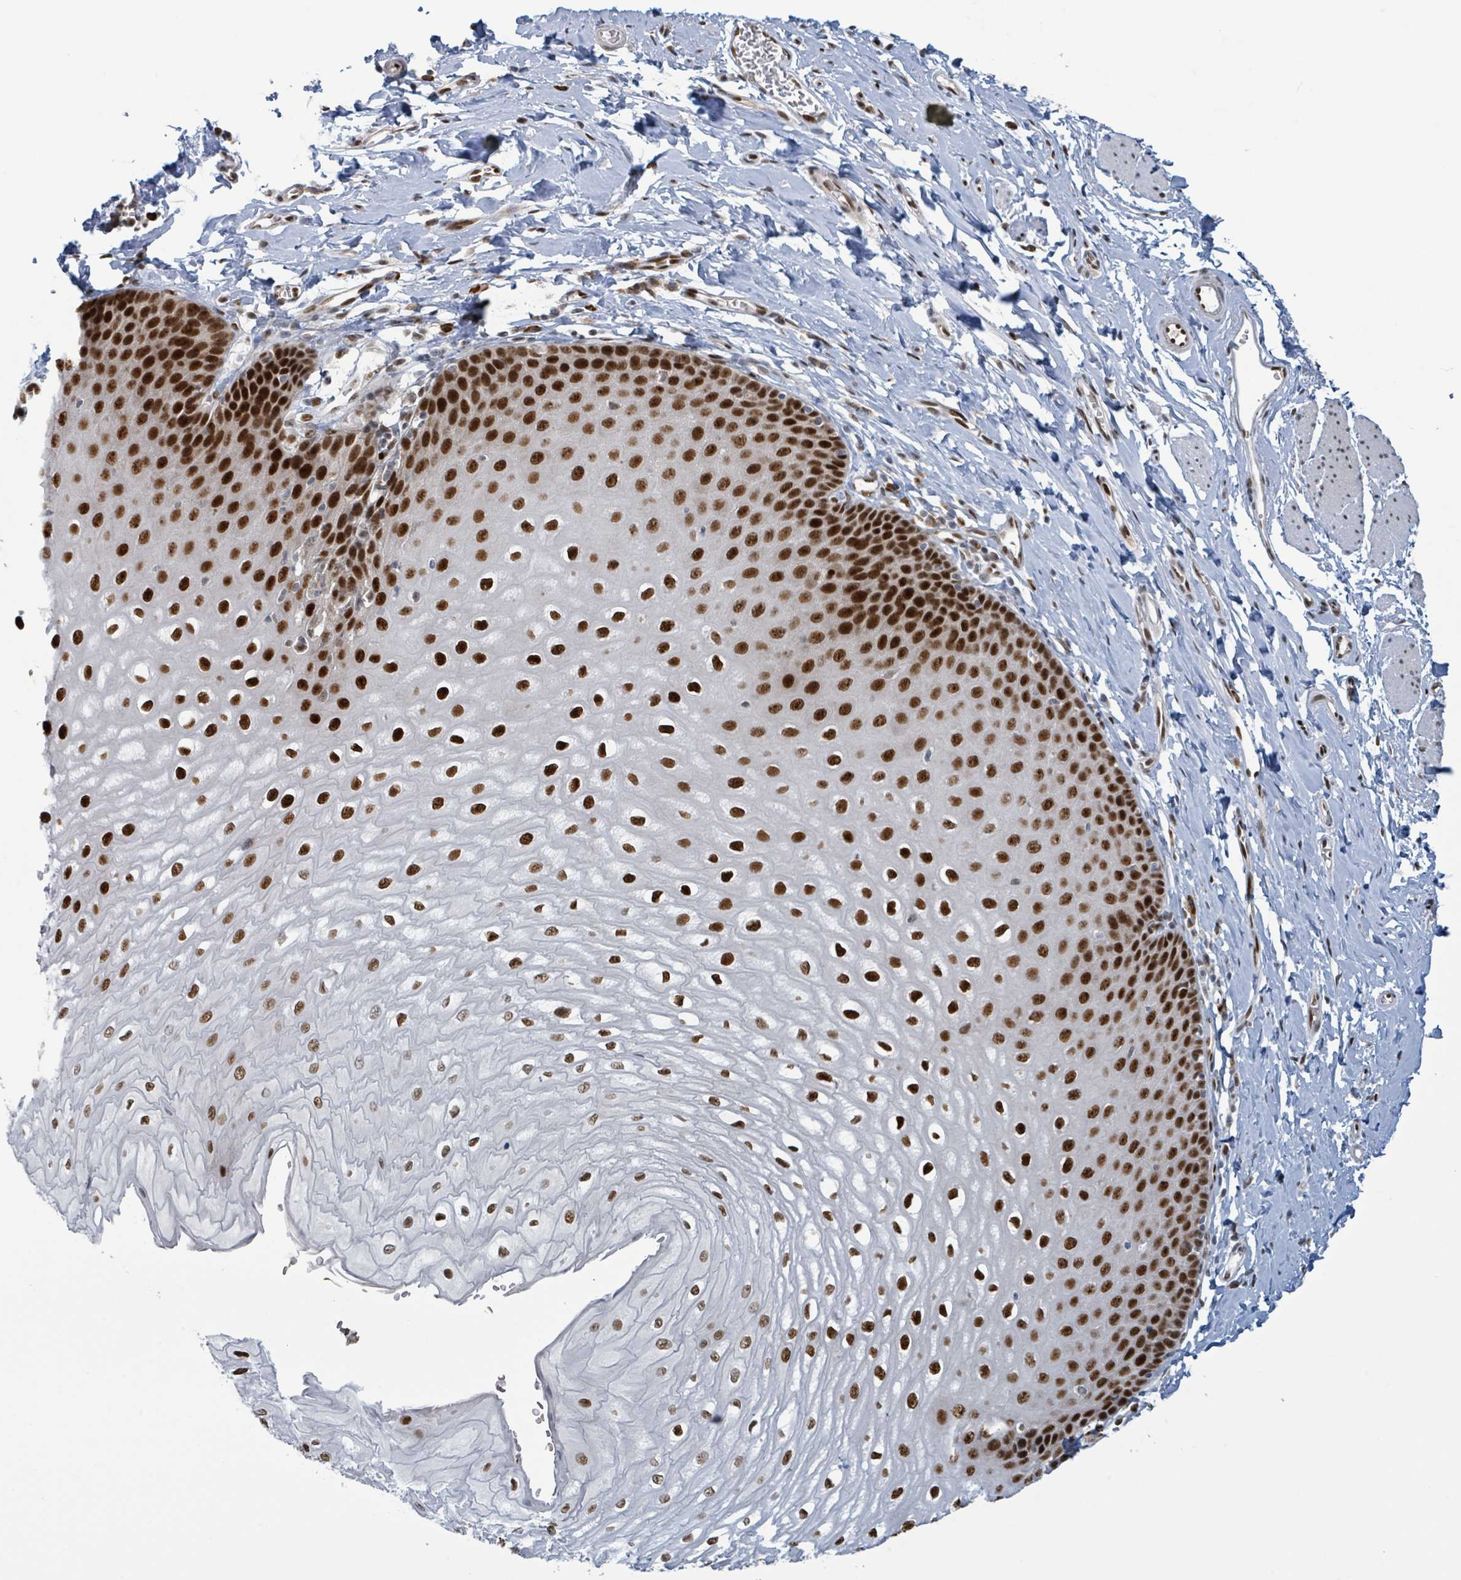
{"staining": {"intensity": "strong", "quantity": ">75%", "location": "nuclear"}, "tissue": "esophagus", "cell_type": "Squamous epithelial cells", "image_type": "normal", "snomed": [{"axis": "morphology", "description": "Normal tissue, NOS"}, {"axis": "topography", "description": "Esophagus"}], "caption": "IHC photomicrograph of unremarkable esophagus stained for a protein (brown), which reveals high levels of strong nuclear staining in about >75% of squamous epithelial cells.", "gene": "KLF3", "patient": {"sex": "male", "age": 70}}